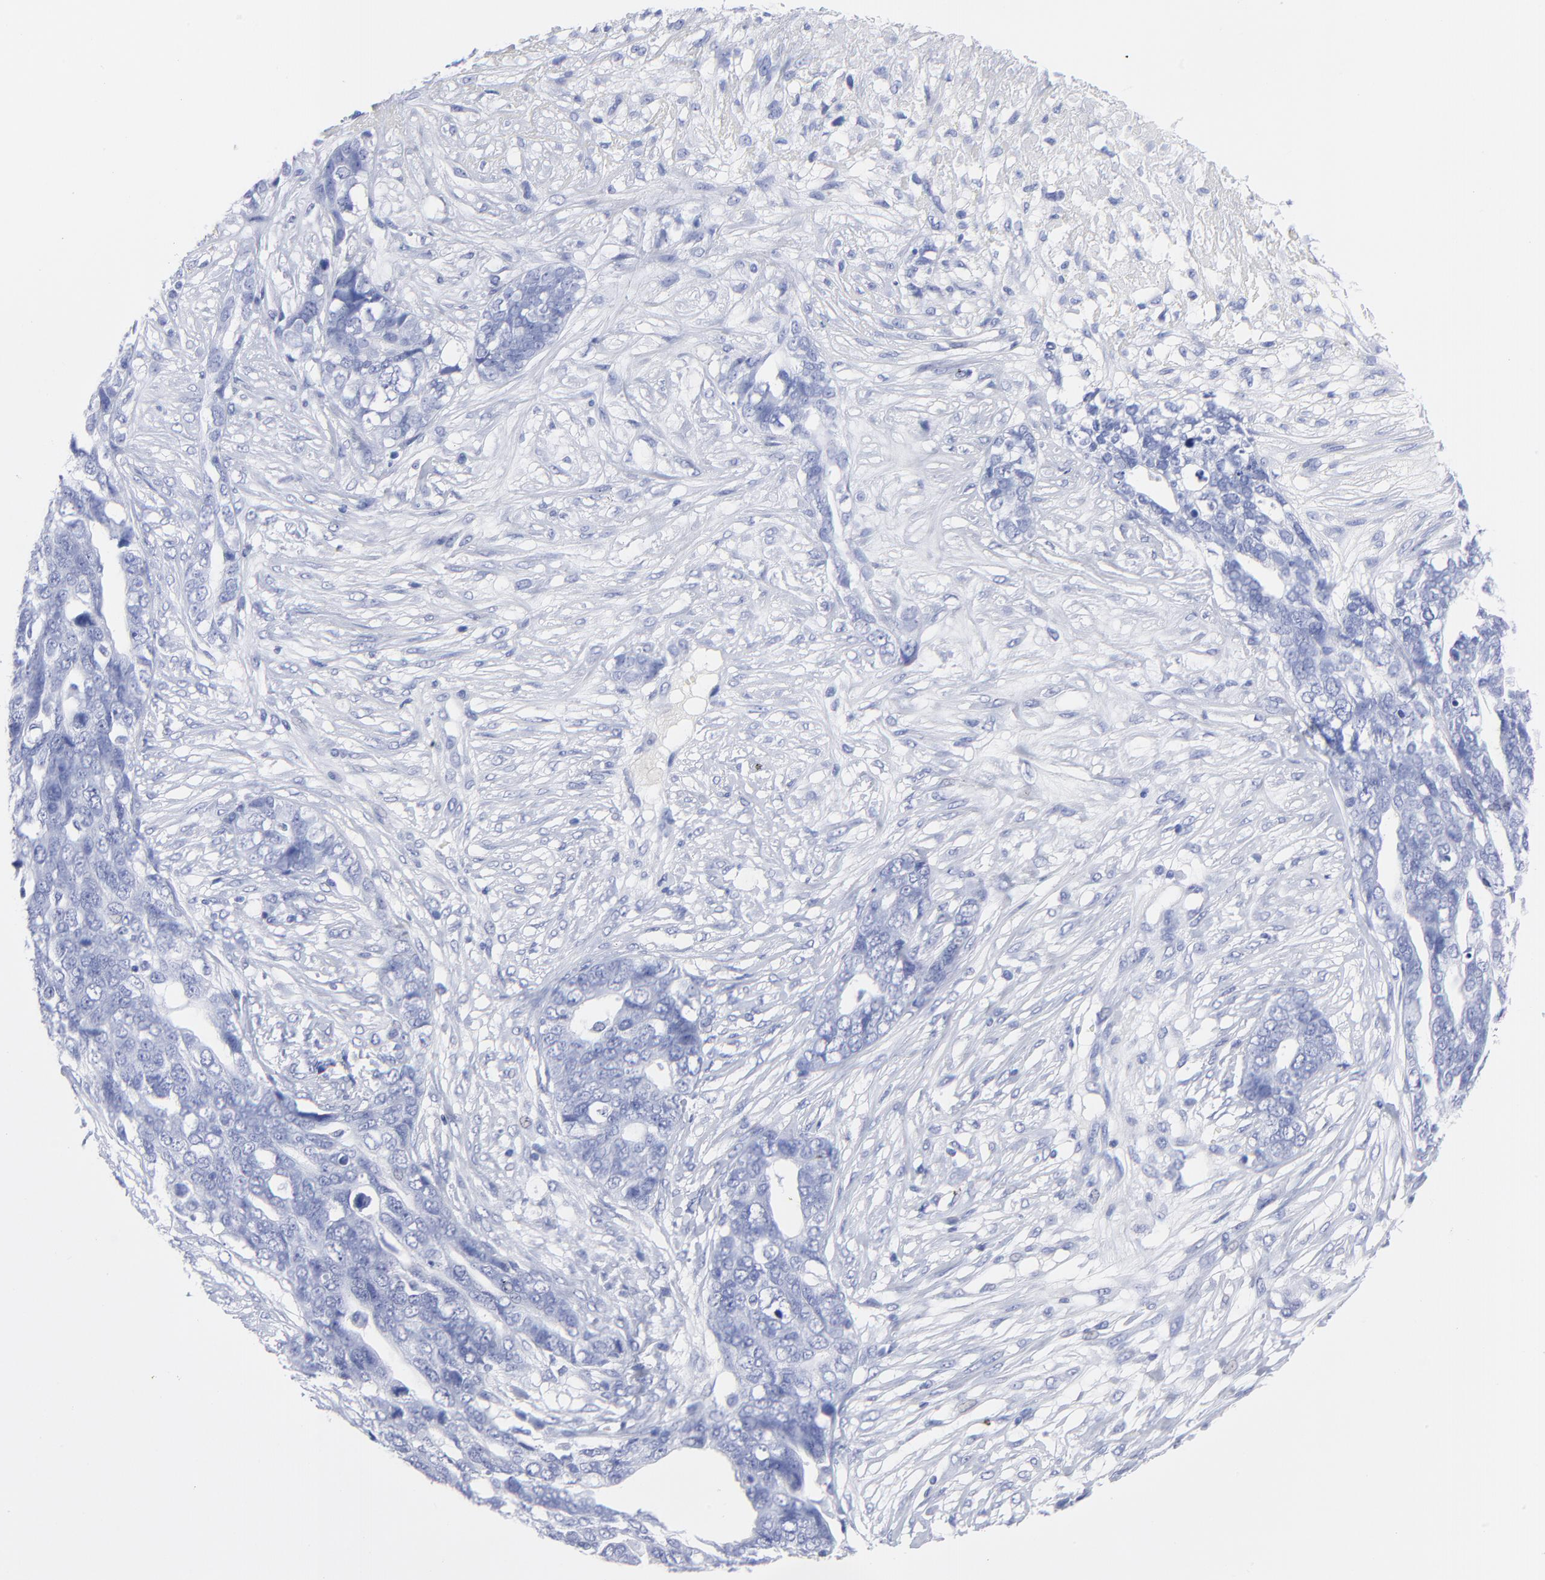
{"staining": {"intensity": "negative", "quantity": "none", "location": "none"}, "tissue": "ovarian cancer", "cell_type": "Tumor cells", "image_type": "cancer", "snomed": [{"axis": "morphology", "description": "Normal tissue, NOS"}, {"axis": "morphology", "description": "Cystadenocarcinoma, serous, NOS"}, {"axis": "topography", "description": "Fallopian tube"}, {"axis": "topography", "description": "Ovary"}], "caption": "There is no significant positivity in tumor cells of ovarian serous cystadenocarcinoma. The staining was performed using DAB to visualize the protein expression in brown, while the nuclei were stained in blue with hematoxylin (Magnification: 20x).", "gene": "ACY1", "patient": {"sex": "female", "age": 56}}